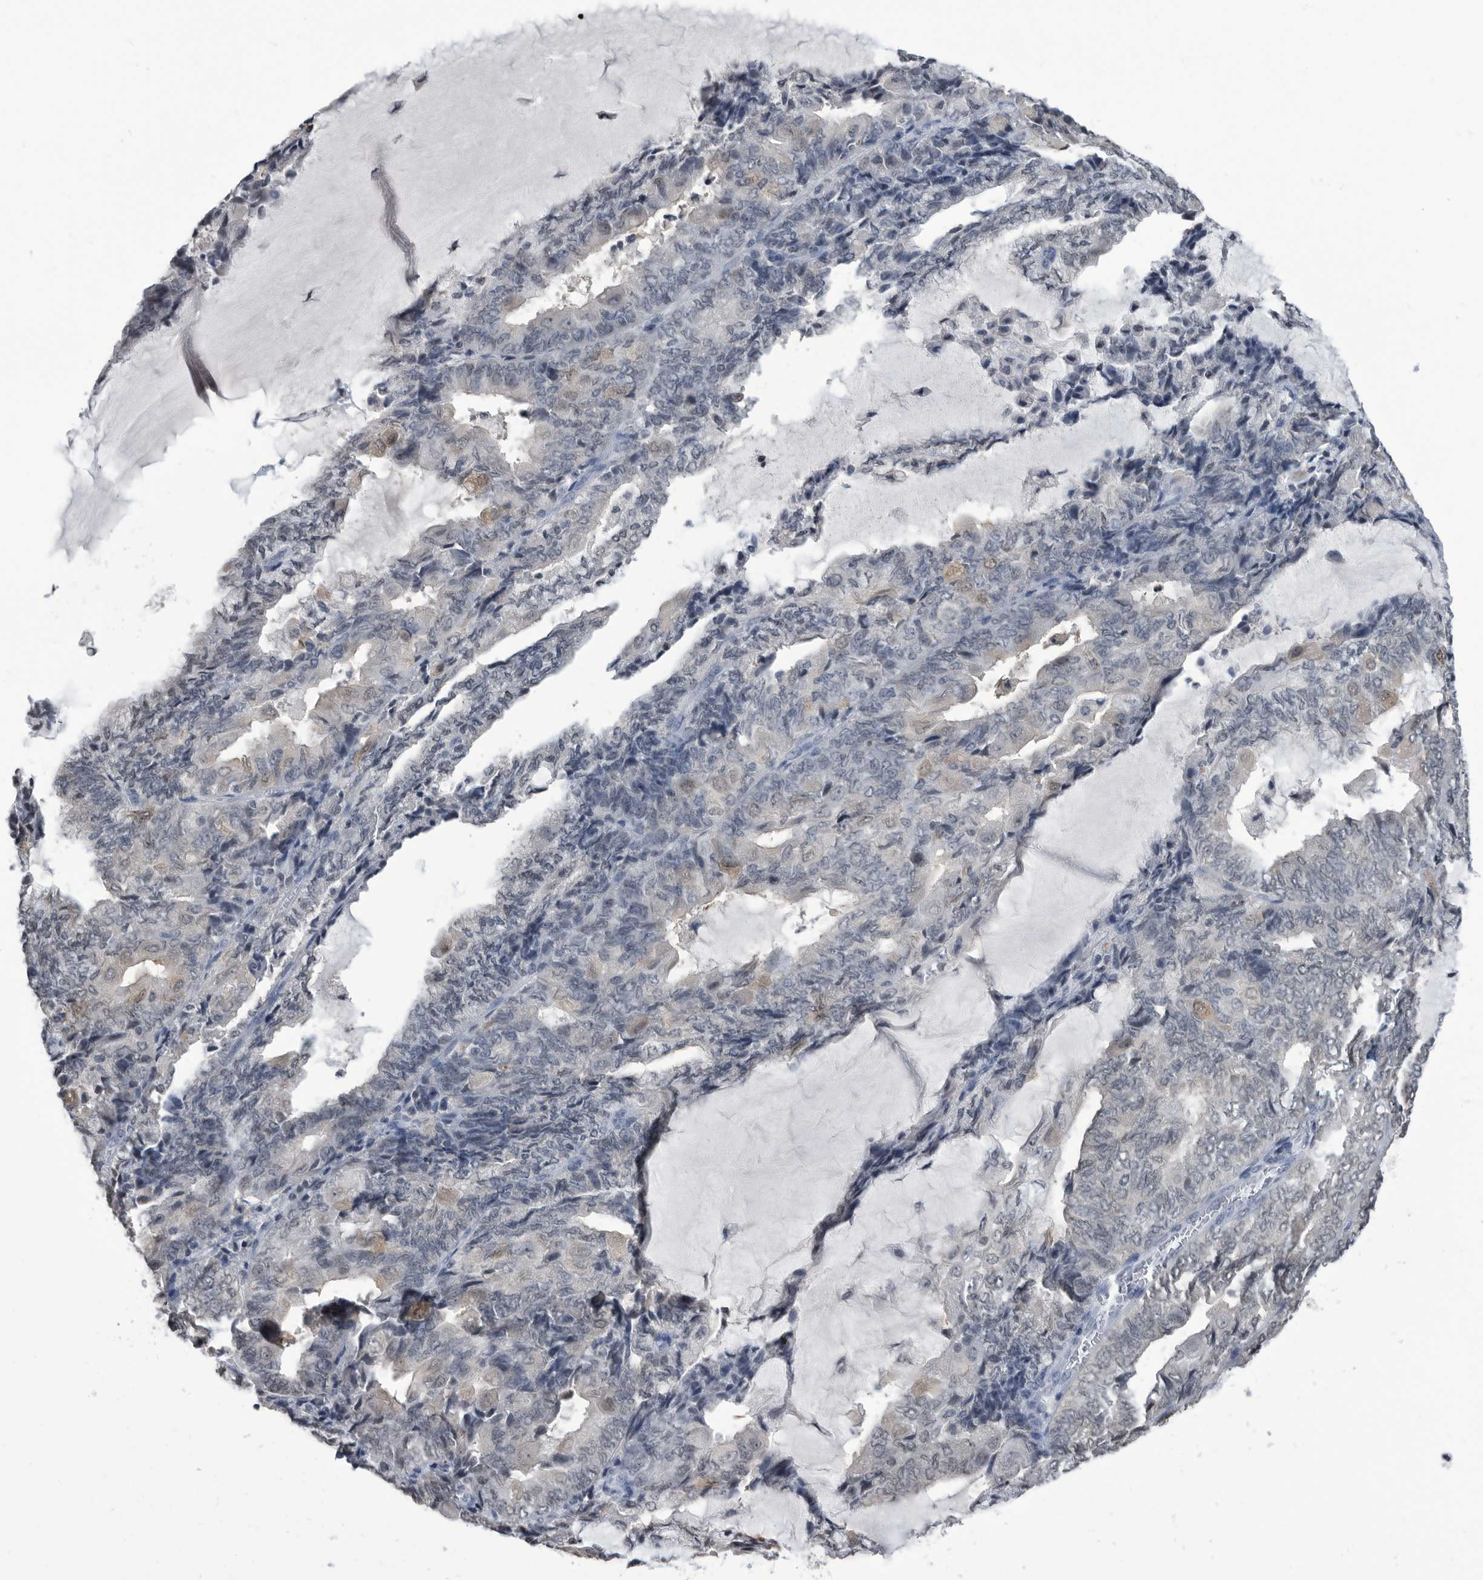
{"staining": {"intensity": "negative", "quantity": "none", "location": "none"}, "tissue": "endometrial cancer", "cell_type": "Tumor cells", "image_type": "cancer", "snomed": [{"axis": "morphology", "description": "Adenocarcinoma, NOS"}, {"axis": "topography", "description": "Endometrium"}], "caption": "Tumor cells show no significant protein positivity in endometrial adenocarcinoma. The staining was performed using DAB (3,3'-diaminobenzidine) to visualize the protein expression in brown, while the nuclei were stained in blue with hematoxylin (Magnification: 20x).", "gene": "TSTD1", "patient": {"sex": "female", "age": 81}}